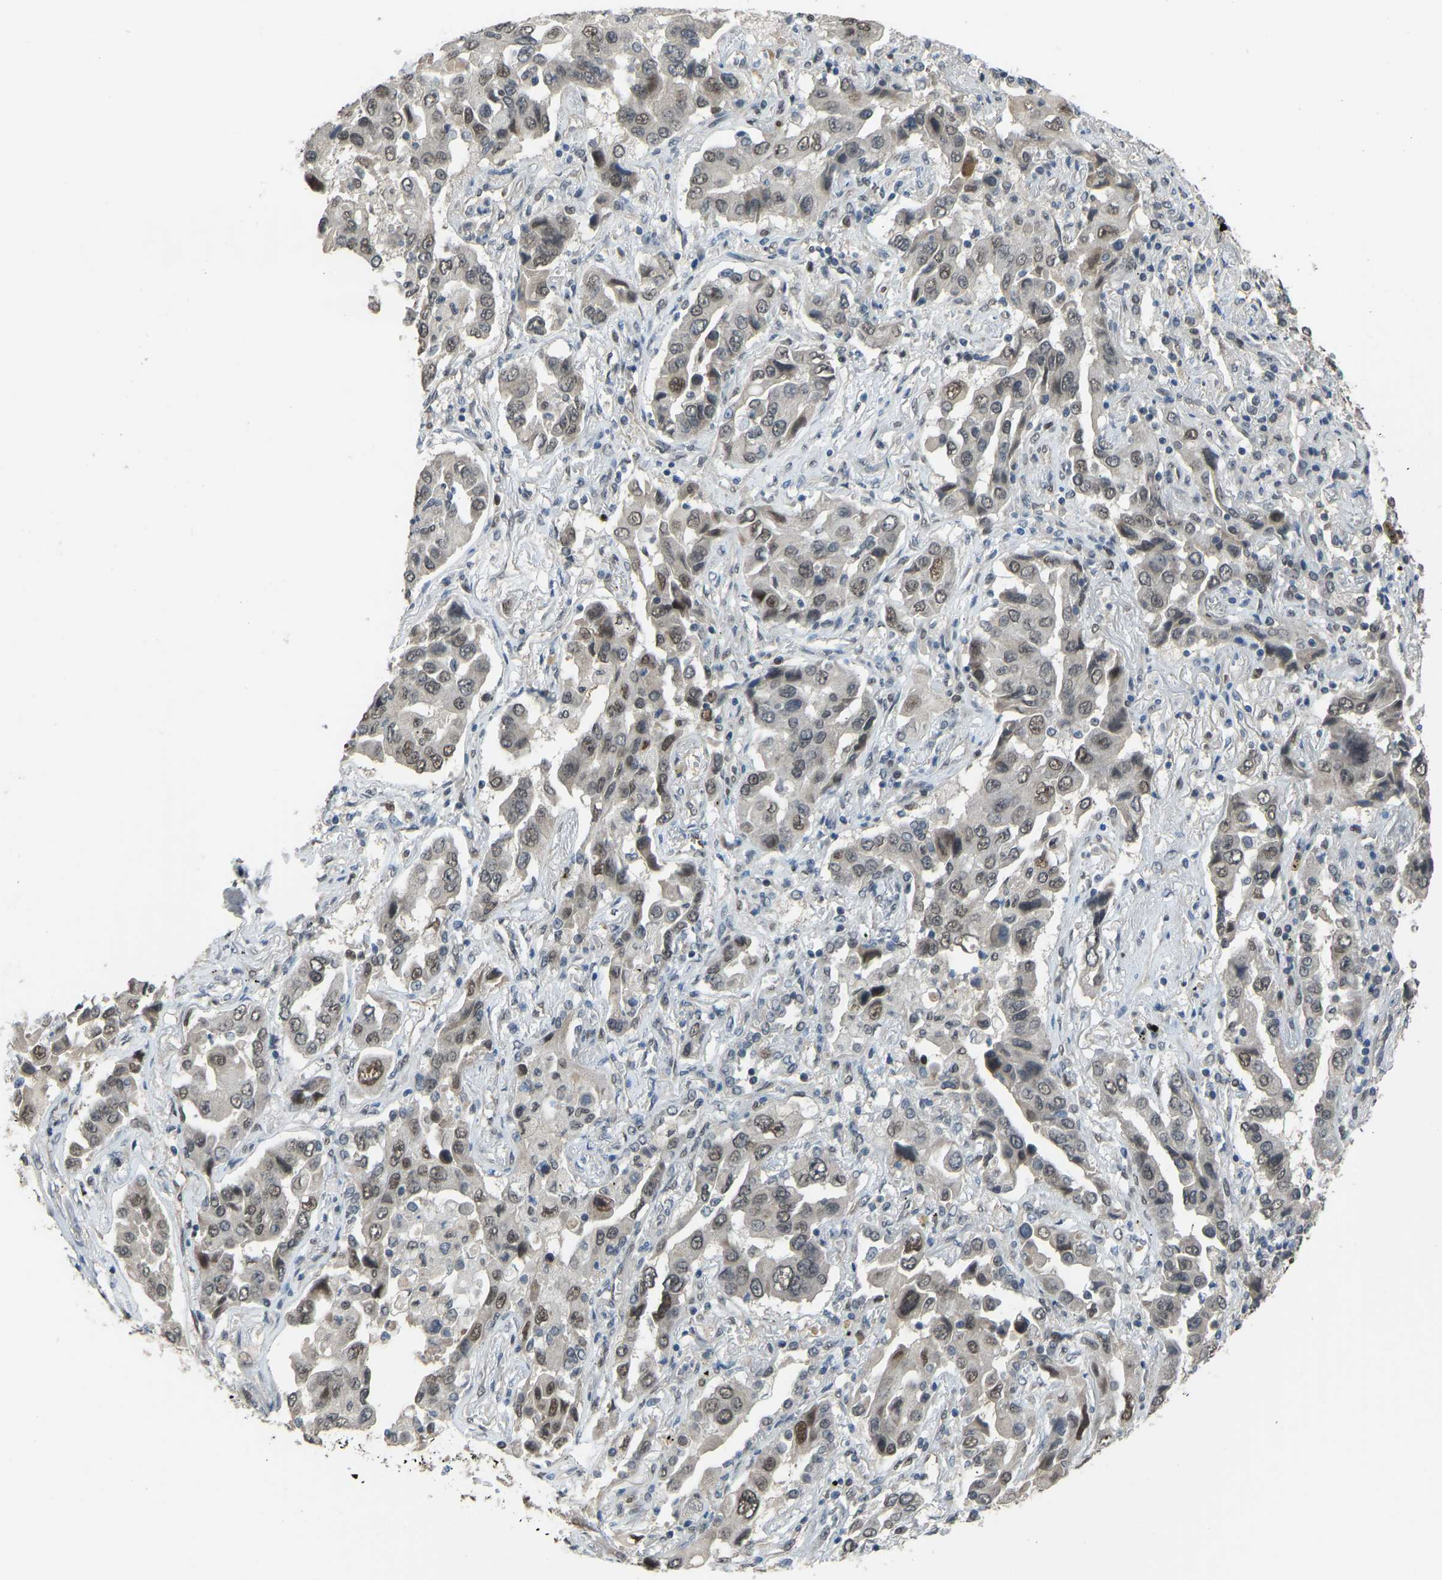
{"staining": {"intensity": "weak", "quantity": ">75%", "location": "nuclear"}, "tissue": "lung cancer", "cell_type": "Tumor cells", "image_type": "cancer", "snomed": [{"axis": "morphology", "description": "Adenocarcinoma, NOS"}, {"axis": "topography", "description": "Lung"}], "caption": "Immunohistochemistry (IHC) micrograph of lung cancer (adenocarcinoma) stained for a protein (brown), which shows low levels of weak nuclear expression in about >75% of tumor cells.", "gene": "KPNA6", "patient": {"sex": "female", "age": 65}}